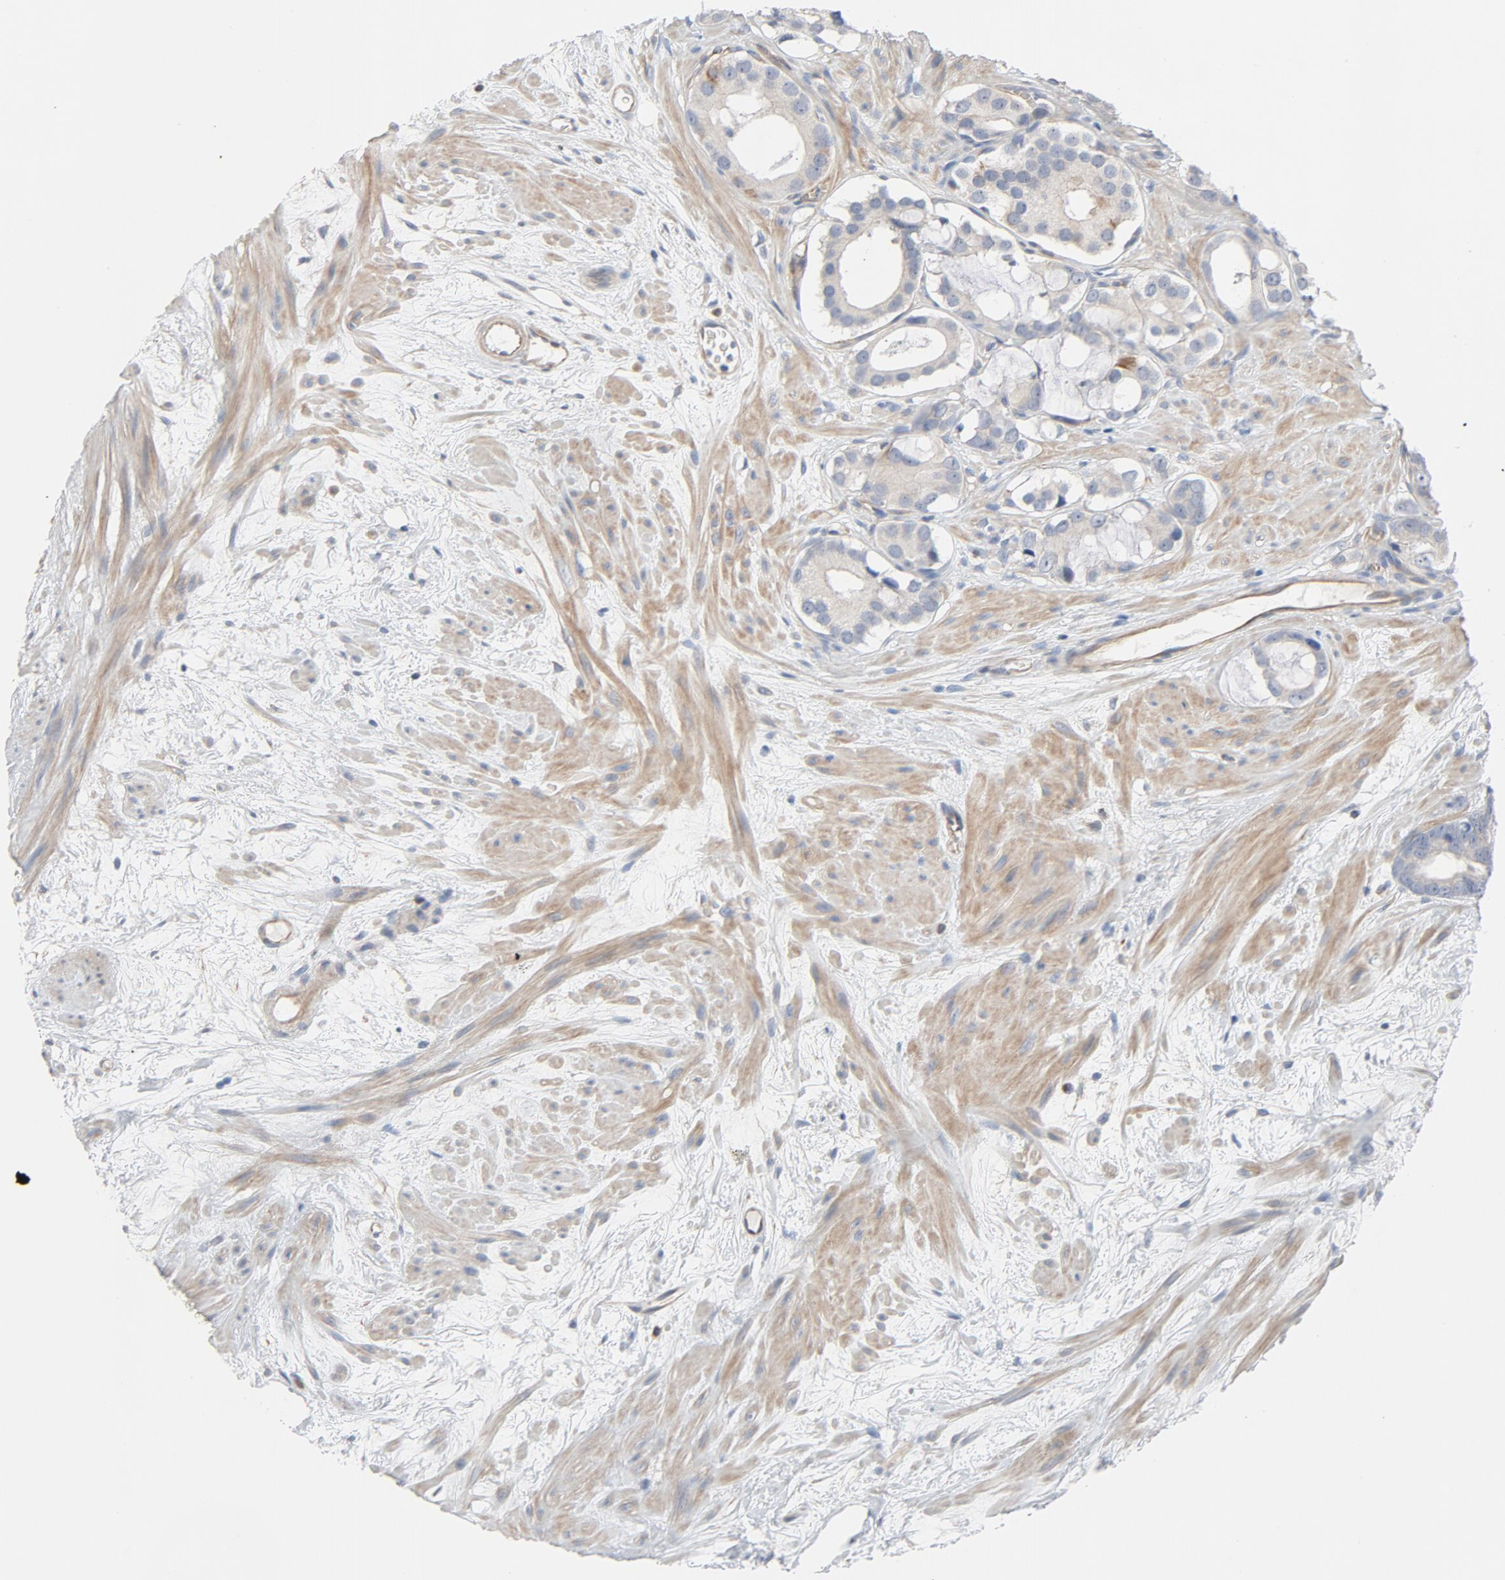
{"staining": {"intensity": "weak", "quantity": "25%-75%", "location": "cytoplasmic/membranous"}, "tissue": "prostate cancer", "cell_type": "Tumor cells", "image_type": "cancer", "snomed": [{"axis": "morphology", "description": "Adenocarcinoma, Low grade"}, {"axis": "topography", "description": "Prostate"}], "caption": "Weak cytoplasmic/membranous positivity is present in about 25%-75% of tumor cells in prostate cancer (low-grade adenocarcinoma).", "gene": "TRIOBP", "patient": {"sex": "male", "age": 57}}